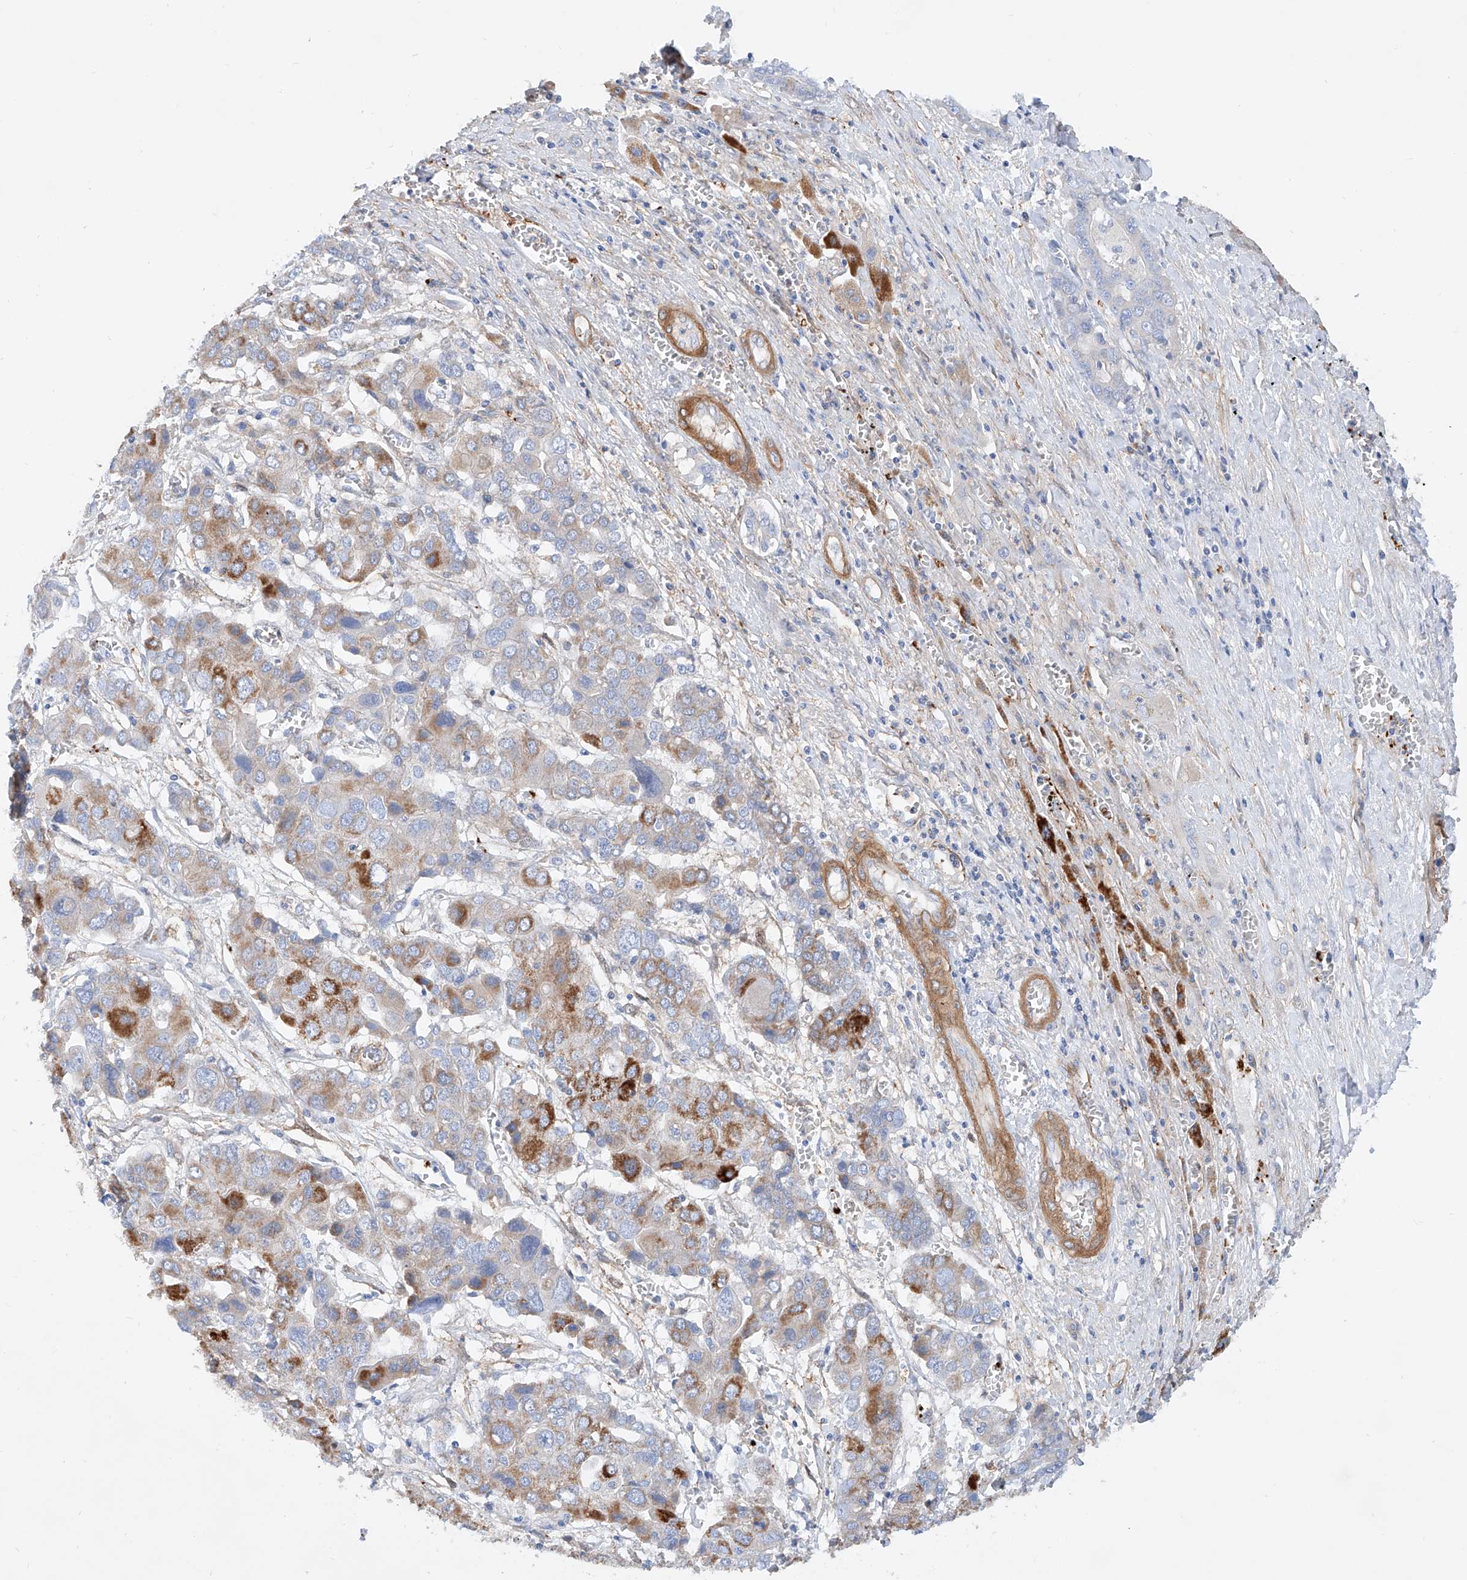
{"staining": {"intensity": "moderate", "quantity": "25%-75%", "location": "cytoplasmic/membranous"}, "tissue": "liver cancer", "cell_type": "Tumor cells", "image_type": "cancer", "snomed": [{"axis": "morphology", "description": "Cholangiocarcinoma"}, {"axis": "topography", "description": "Liver"}], "caption": "The histopathology image shows staining of liver cancer, revealing moderate cytoplasmic/membranous protein staining (brown color) within tumor cells.", "gene": "TAS2R60", "patient": {"sex": "male", "age": 67}}